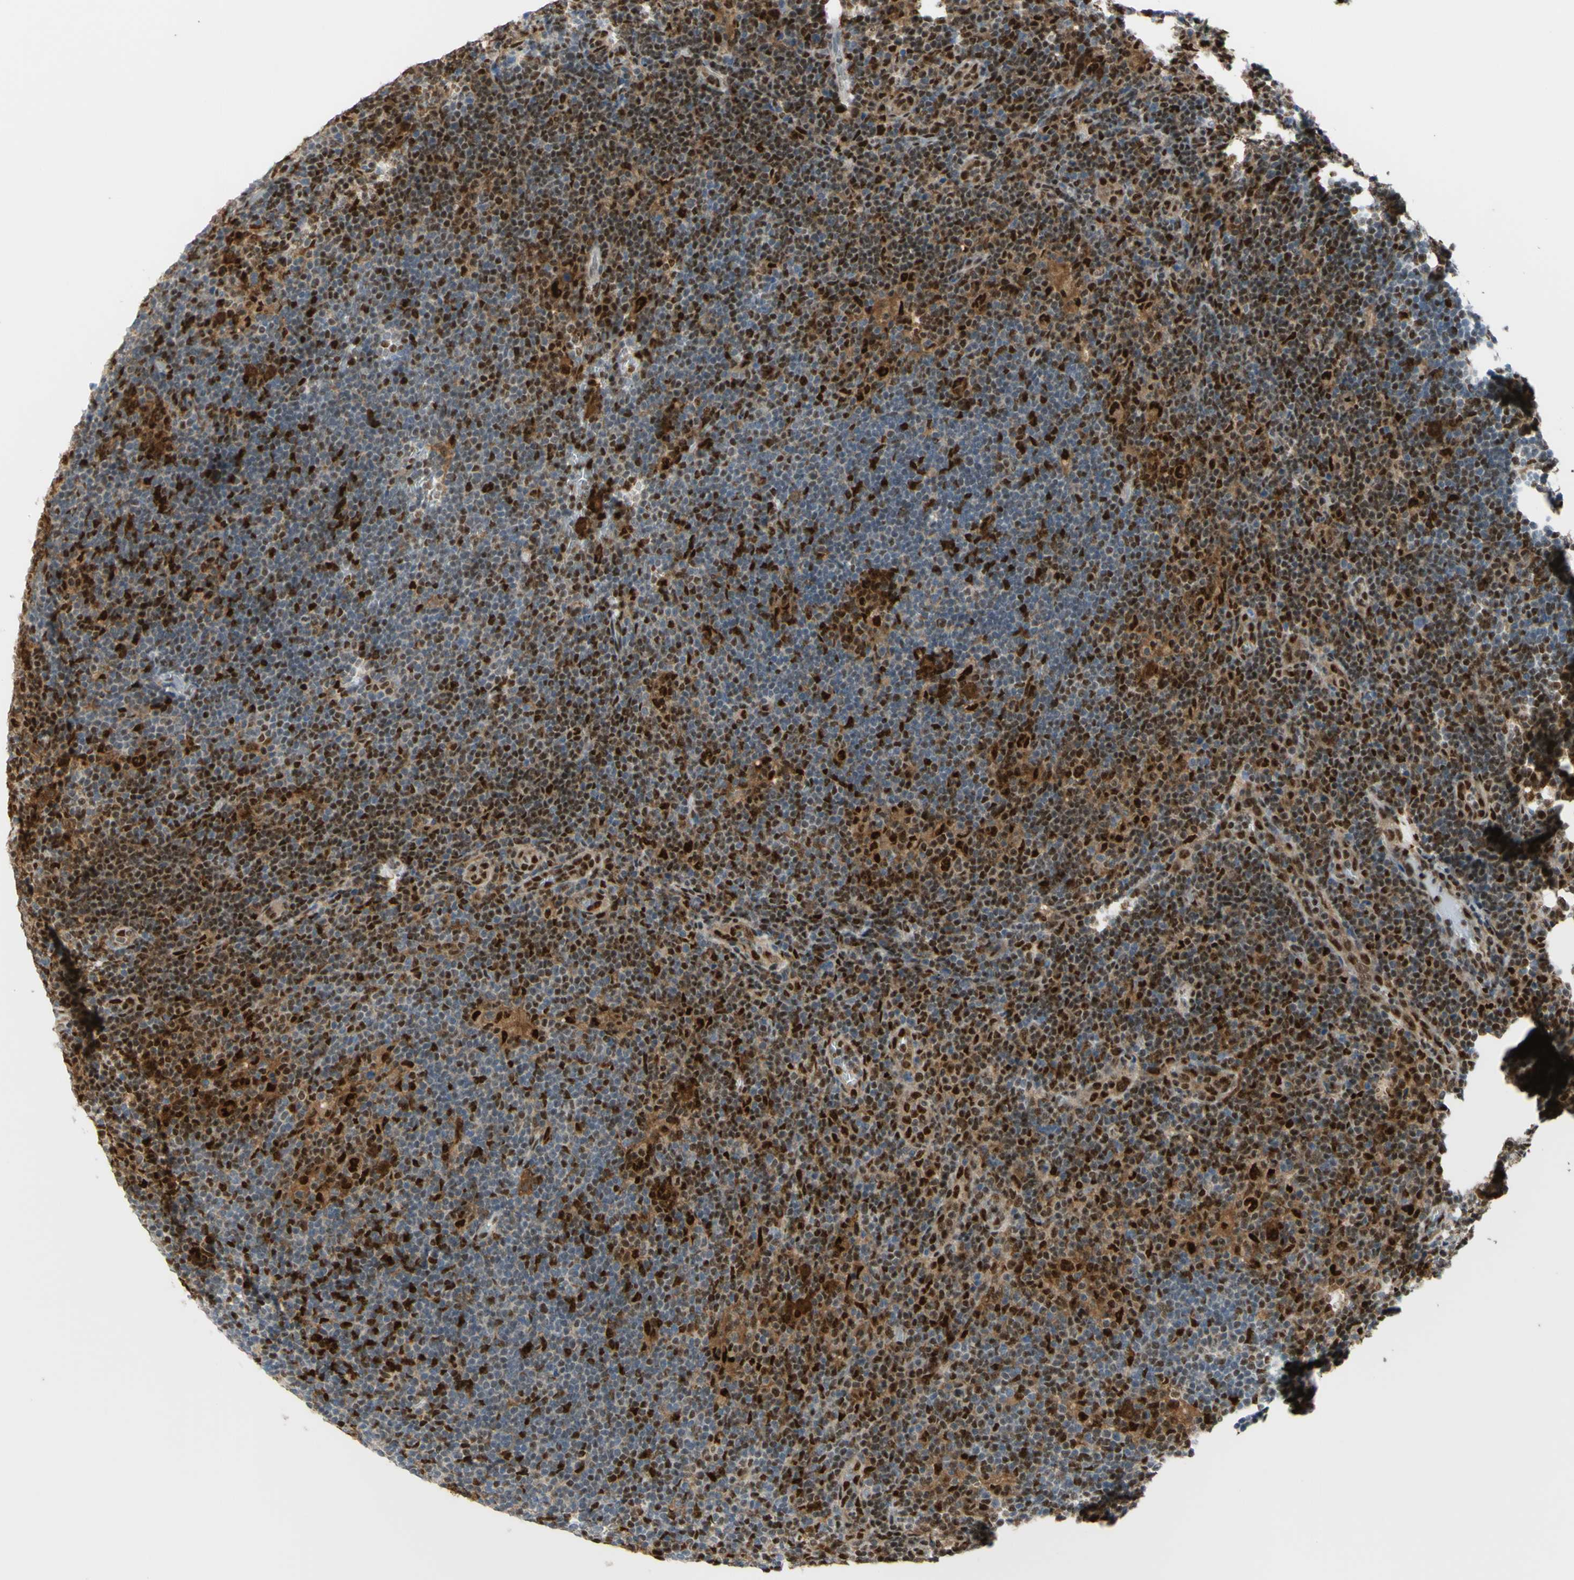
{"staining": {"intensity": "strong", "quantity": ">75%", "location": "cytoplasmic/membranous,nuclear"}, "tissue": "lymphoma", "cell_type": "Tumor cells", "image_type": "cancer", "snomed": [{"axis": "morphology", "description": "Hodgkin's disease, NOS"}, {"axis": "topography", "description": "Lymph node"}], "caption": "Immunohistochemical staining of Hodgkin's disease exhibits strong cytoplasmic/membranous and nuclear protein staining in about >75% of tumor cells.", "gene": "FKBP5", "patient": {"sex": "female", "age": 57}}